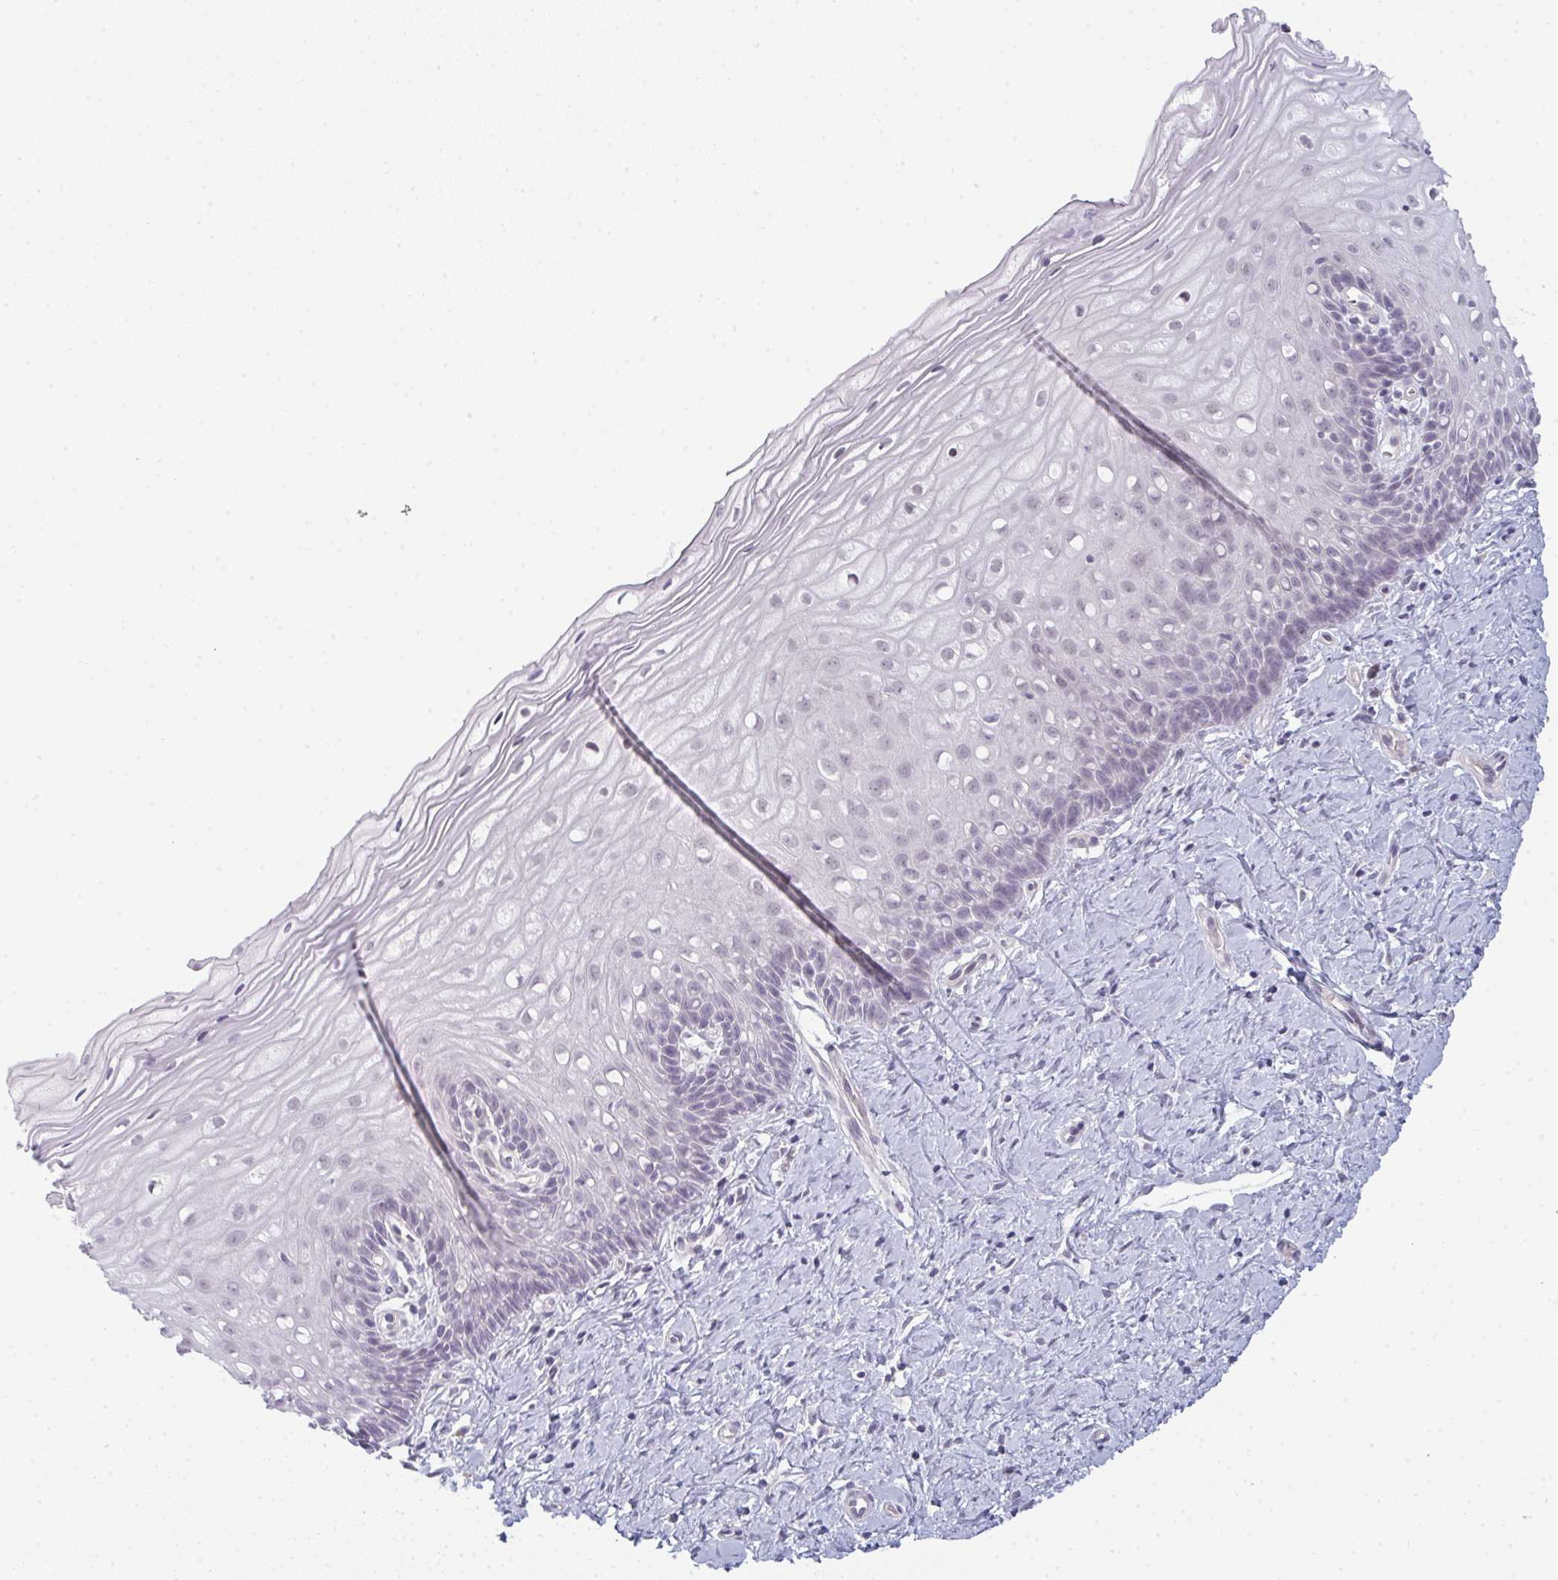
{"staining": {"intensity": "negative", "quantity": "none", "location": "none"}, "tissue": "cervix", "cell_type": "Glandular cells", "image_type": "normal", "snomed": [{"axis": "morphology", "description": "Normal tissue, NOS"}, {"axis": "topography", "description": "Cervix"}], "caption": "A high-resolution image shows immunohistochemistry (IHC) staining of normal cervix, which exhibits no significant staining in glandular cells.", "gene": "TEX33", "patient": {"sex": "female", "age": 37}}